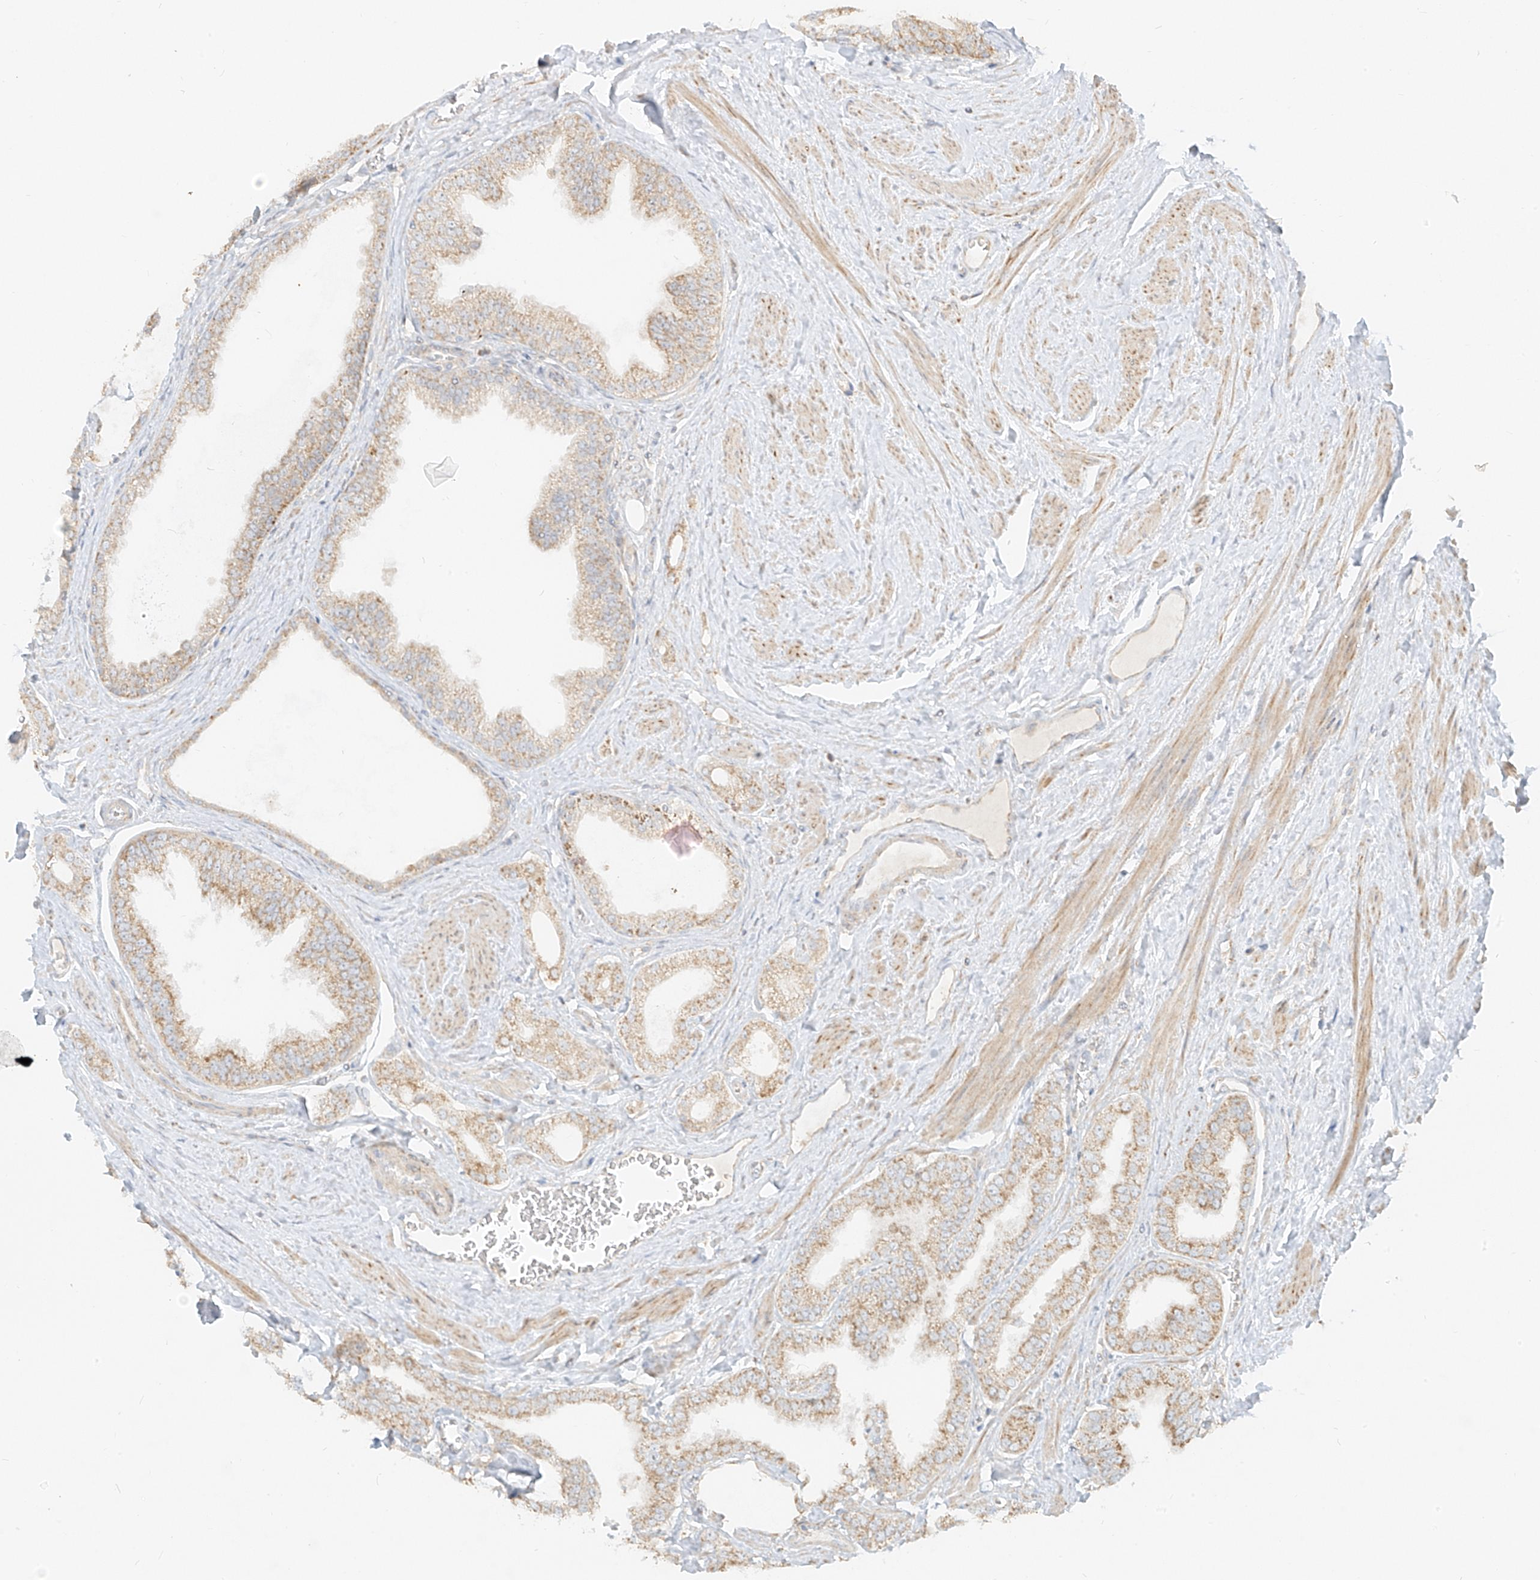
{"staining": {"intensity": "moderate", "quantity": ">75%", "location": "cytoplasmic/membranous"}, "tissue": "prostate cancer", "cell_type": "Tumor cells", "image_type": "cancer", "snomed": [{"axis": "morphology", "description": "Adenocarcinoma, Low grade"}, {"axis": "topography", "description": "Prostate"}], "caption": "Prostate cancer (adenocarcinoma (low-grade)) stained with DAB (3,3'-diaminobenzidine) immunohistochemistry exhibits medium levels of moderate cytoplasmic/membranous staining in about >75% of tumor cells. (Stains: DAB in brown, nuclei in blue, Microscopy: brightfield microscopy at high magnification).", "gene": "ZIM3", "patient": {"sex": "male", "age": 63}}